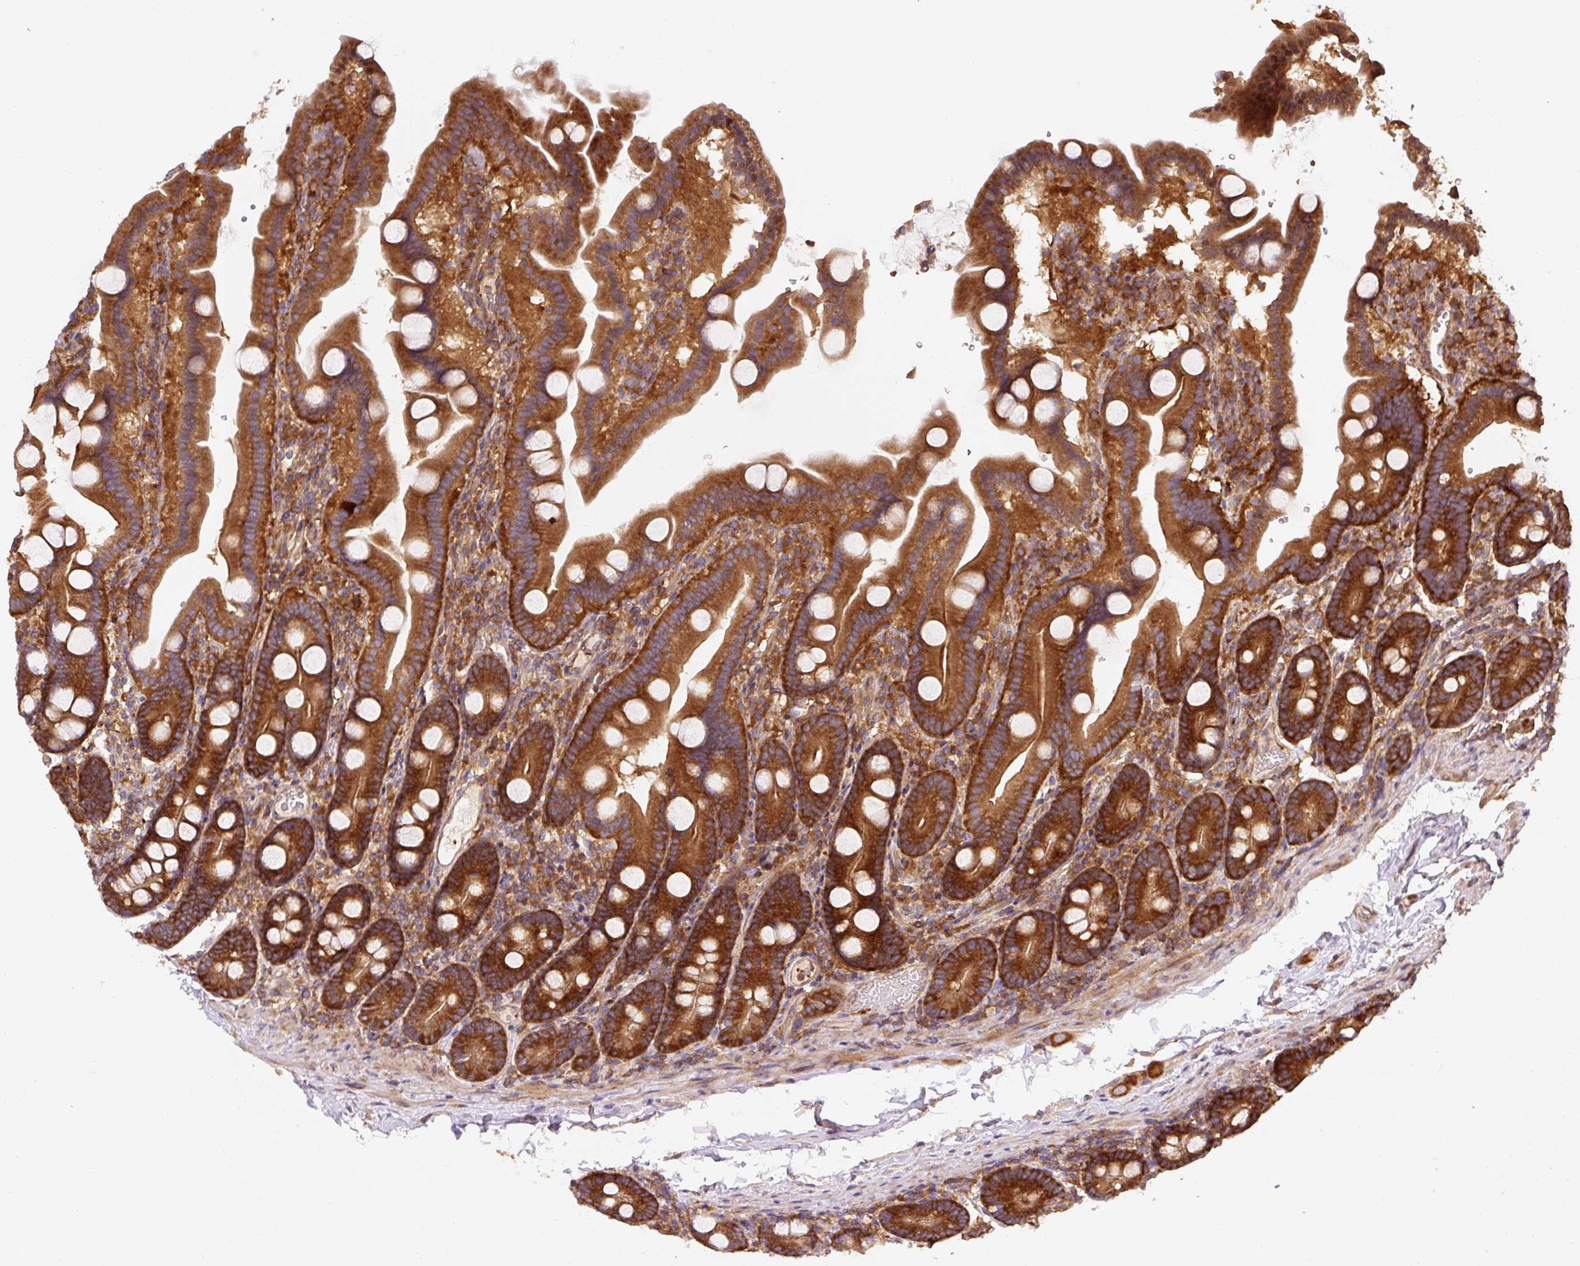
{"staining": {"intensity": "strong", "quantity": ">75%", "location": "cytoplasmic/membranous"}, "tissue": "duodenum", "cell_type": "Glandular cells", "image_type": "normal", "snomed": [{"axis": "morphology", "description": "Normal tissue, NOS"}, {"axis": "topography", "description": "Duodenum"}], "caption": "An image of duodenum stained for a protein displays strong cytoplasmic/membranous brown staining in glandular cells. (brown staining indicates protein expression, while blue staining denotes nuclei).", "gene": "EIF2S2", "patient": {"sex": "male", "age": 55}}